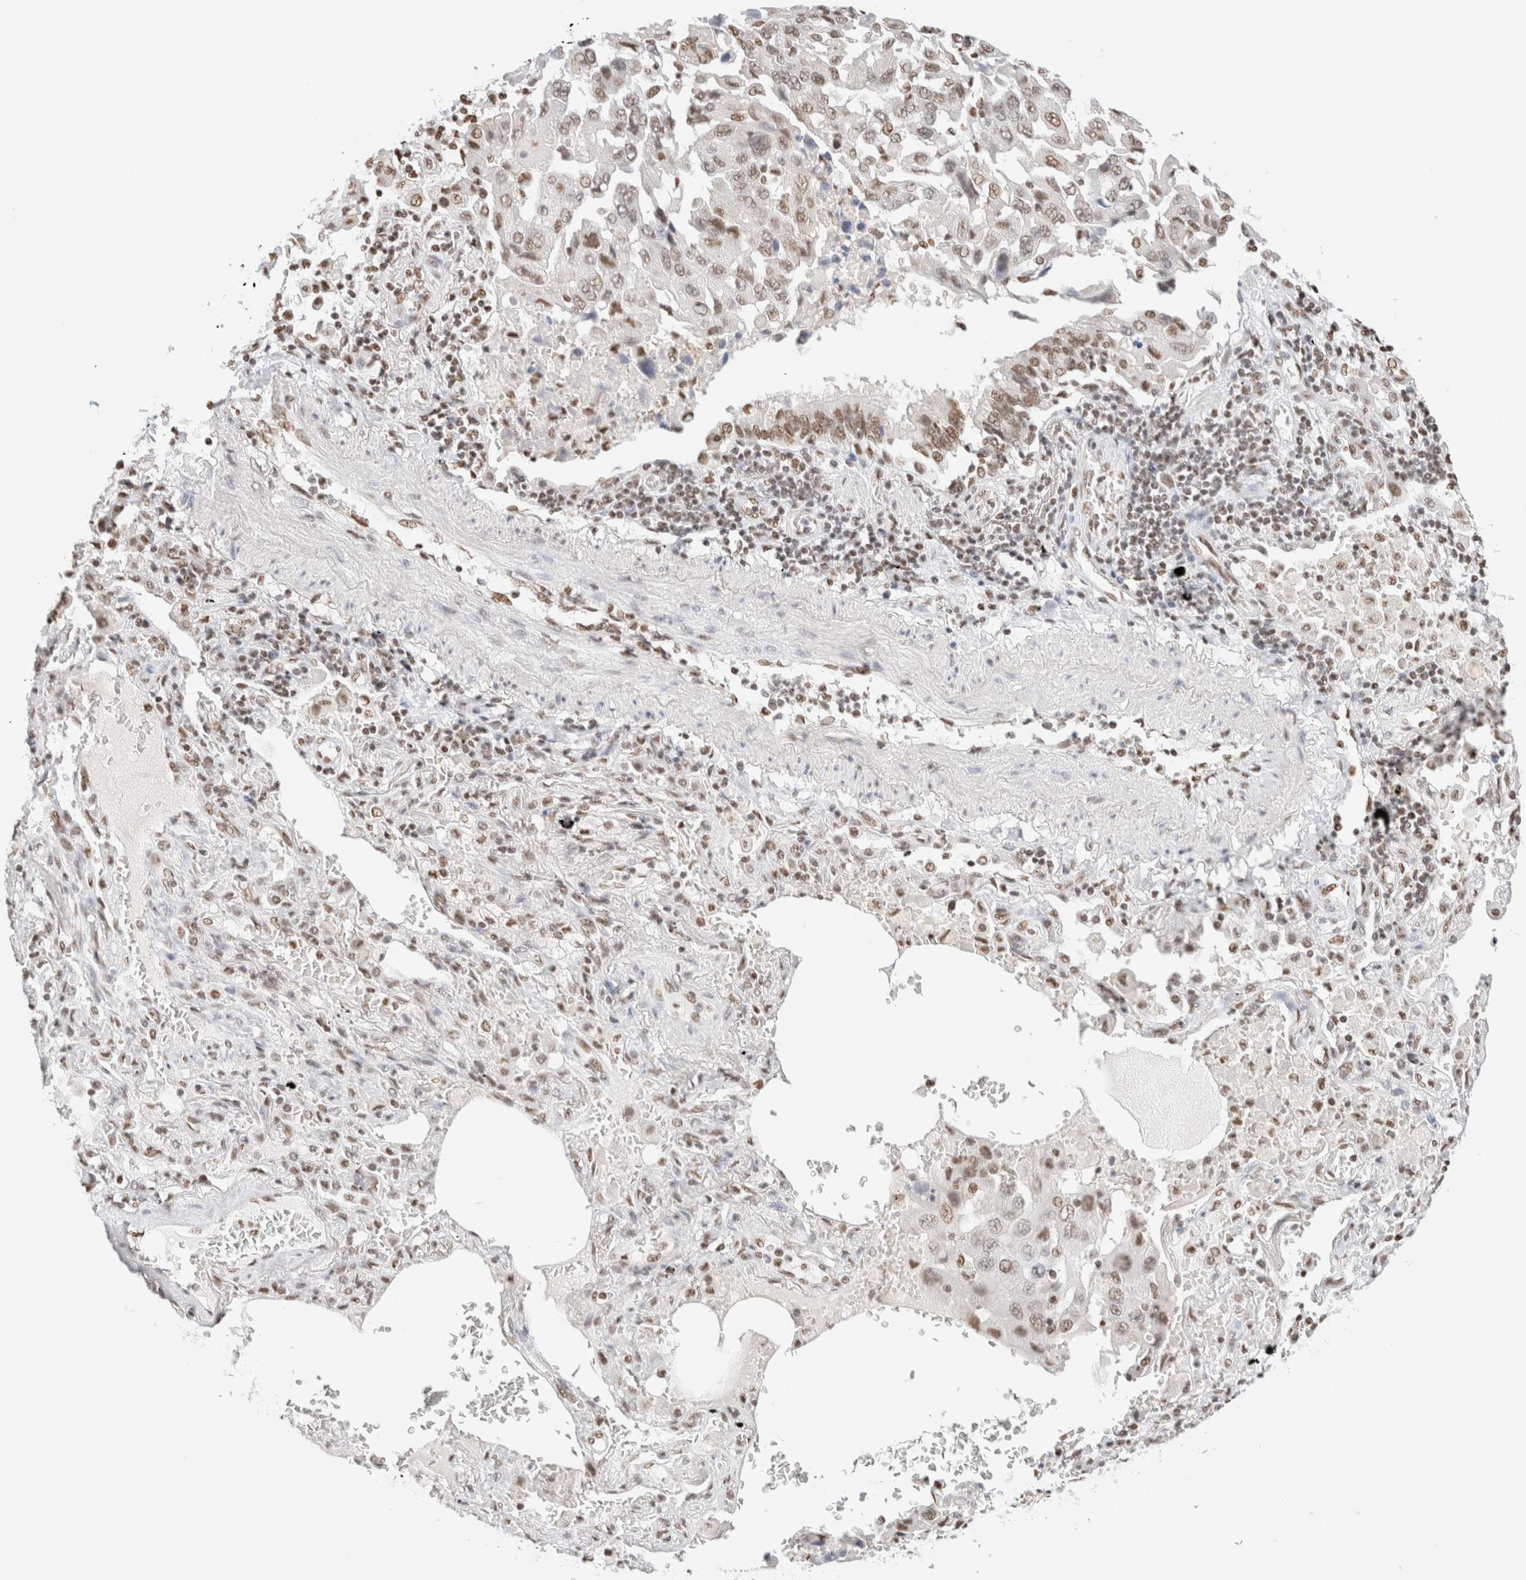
{"staining": {"intensity": "moderate", "quantity": ">75%", "location": "nuclear"}, "tissue": "lung cancer", "cell_type": "Tumor cells", "image_type": "cancer", "snomed": [{"axis": "morphology", "description": "Adenocarcinoma, NOS"}, {"axis": "topography", "description": "Lung"}], "caption": "Protein staining demonstrates moderate nuclear staining in approximately >75% of tumor cells in adenocarcinoma (lung). (DAB = brown stain, brightfield microscopy at high magnification).", "gene": "SUPT3H", "patient": {"sex": "female", "age": 65}}